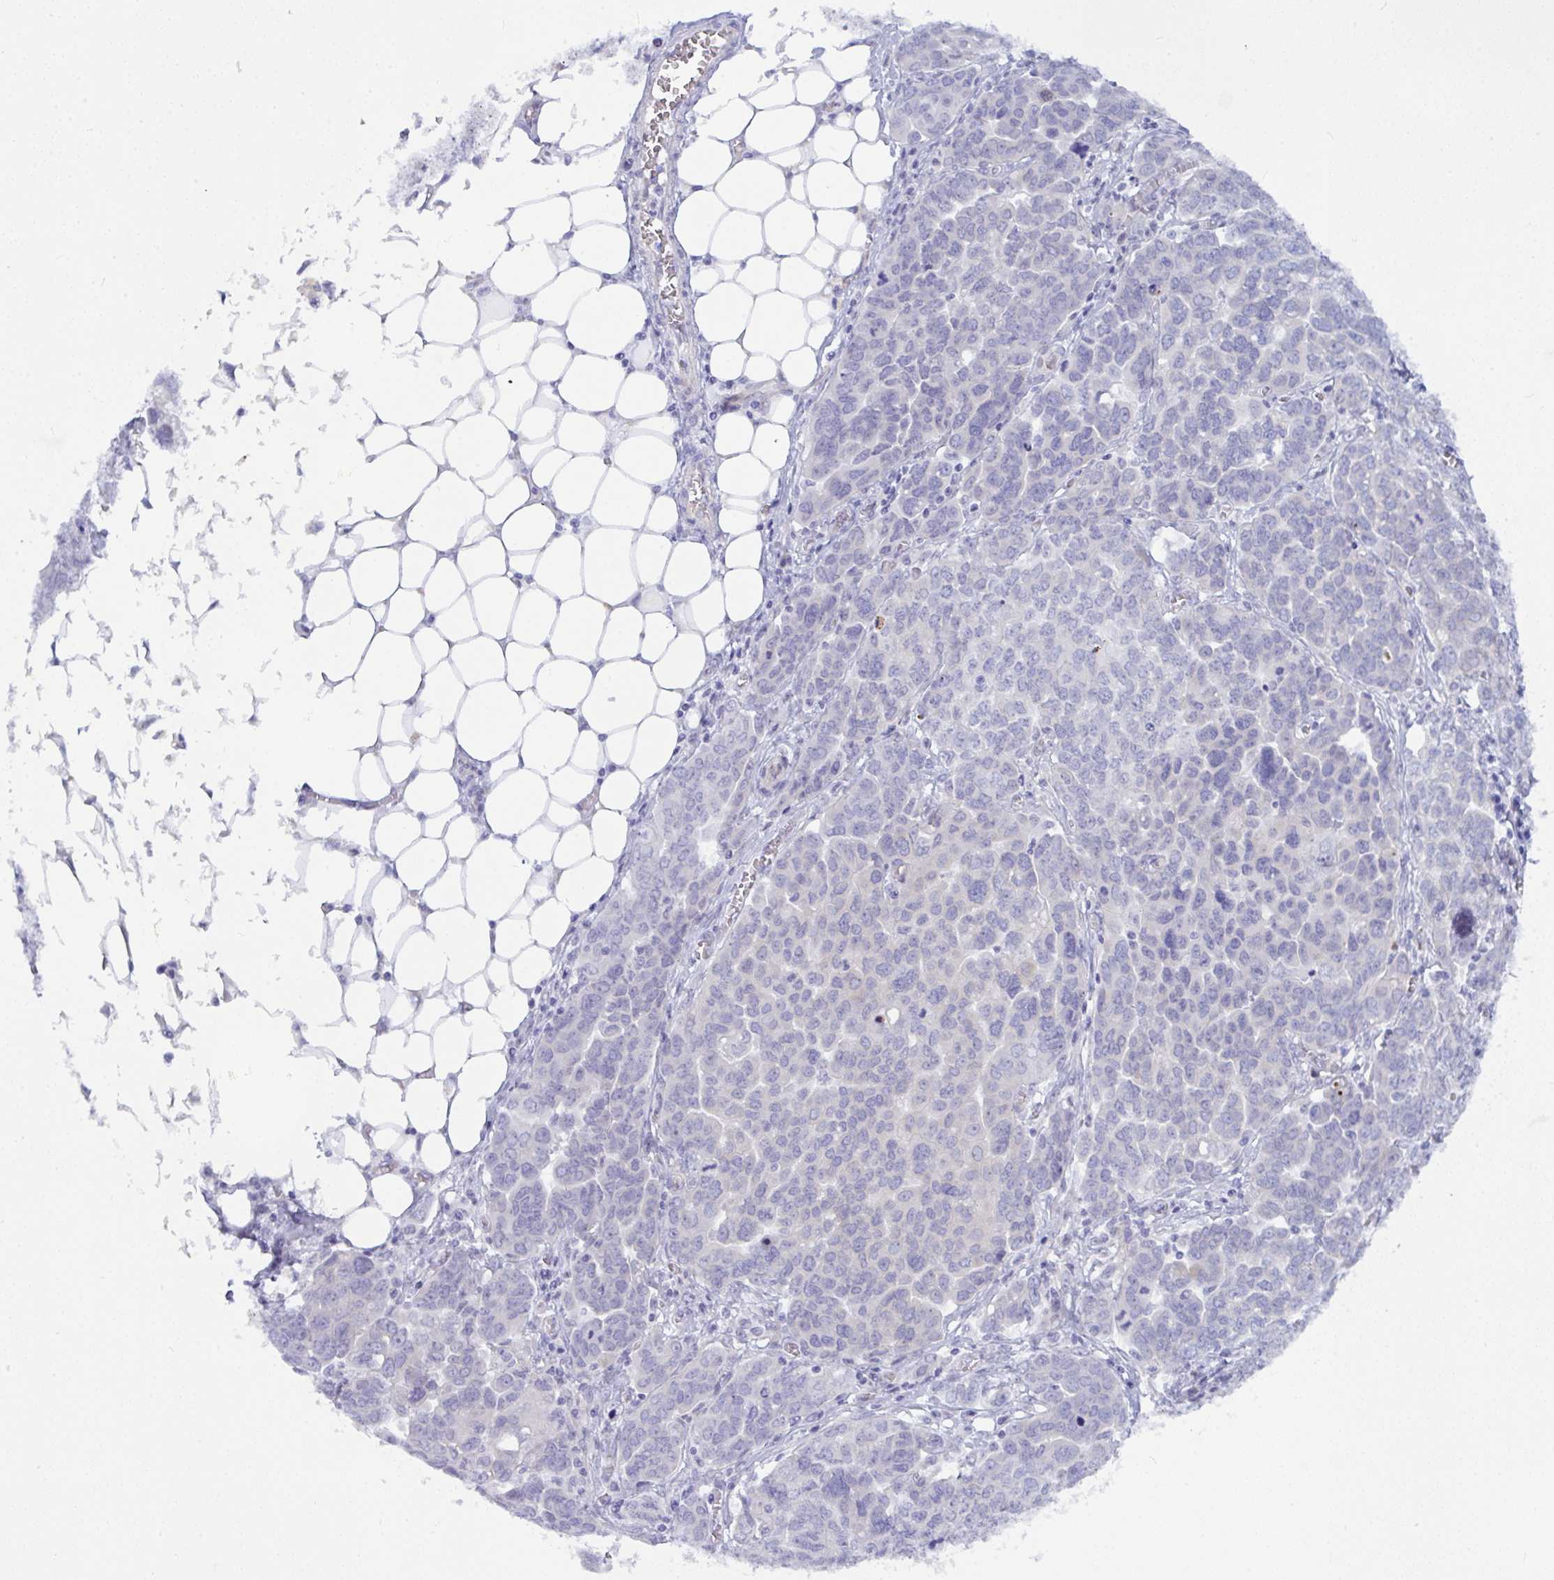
{"staining": {"intensity": "negative", "quantity": "none", "location": "none"}, "tissue": "endometrial cancer", "cell_type": "Tumor cells", "image_type": "cancer", "snomed": [{"axis": "morphology", "description": "Adenocarcinoma, NOS"}, {"axis": "topography", "description": "Endometrium"}], "caption": "Tumor cells are negative for protein expression in human endometrial cancer (adenocarcinoma).", "gene": "NFXL1", "patient": {"sex": "female", "age": 57}}